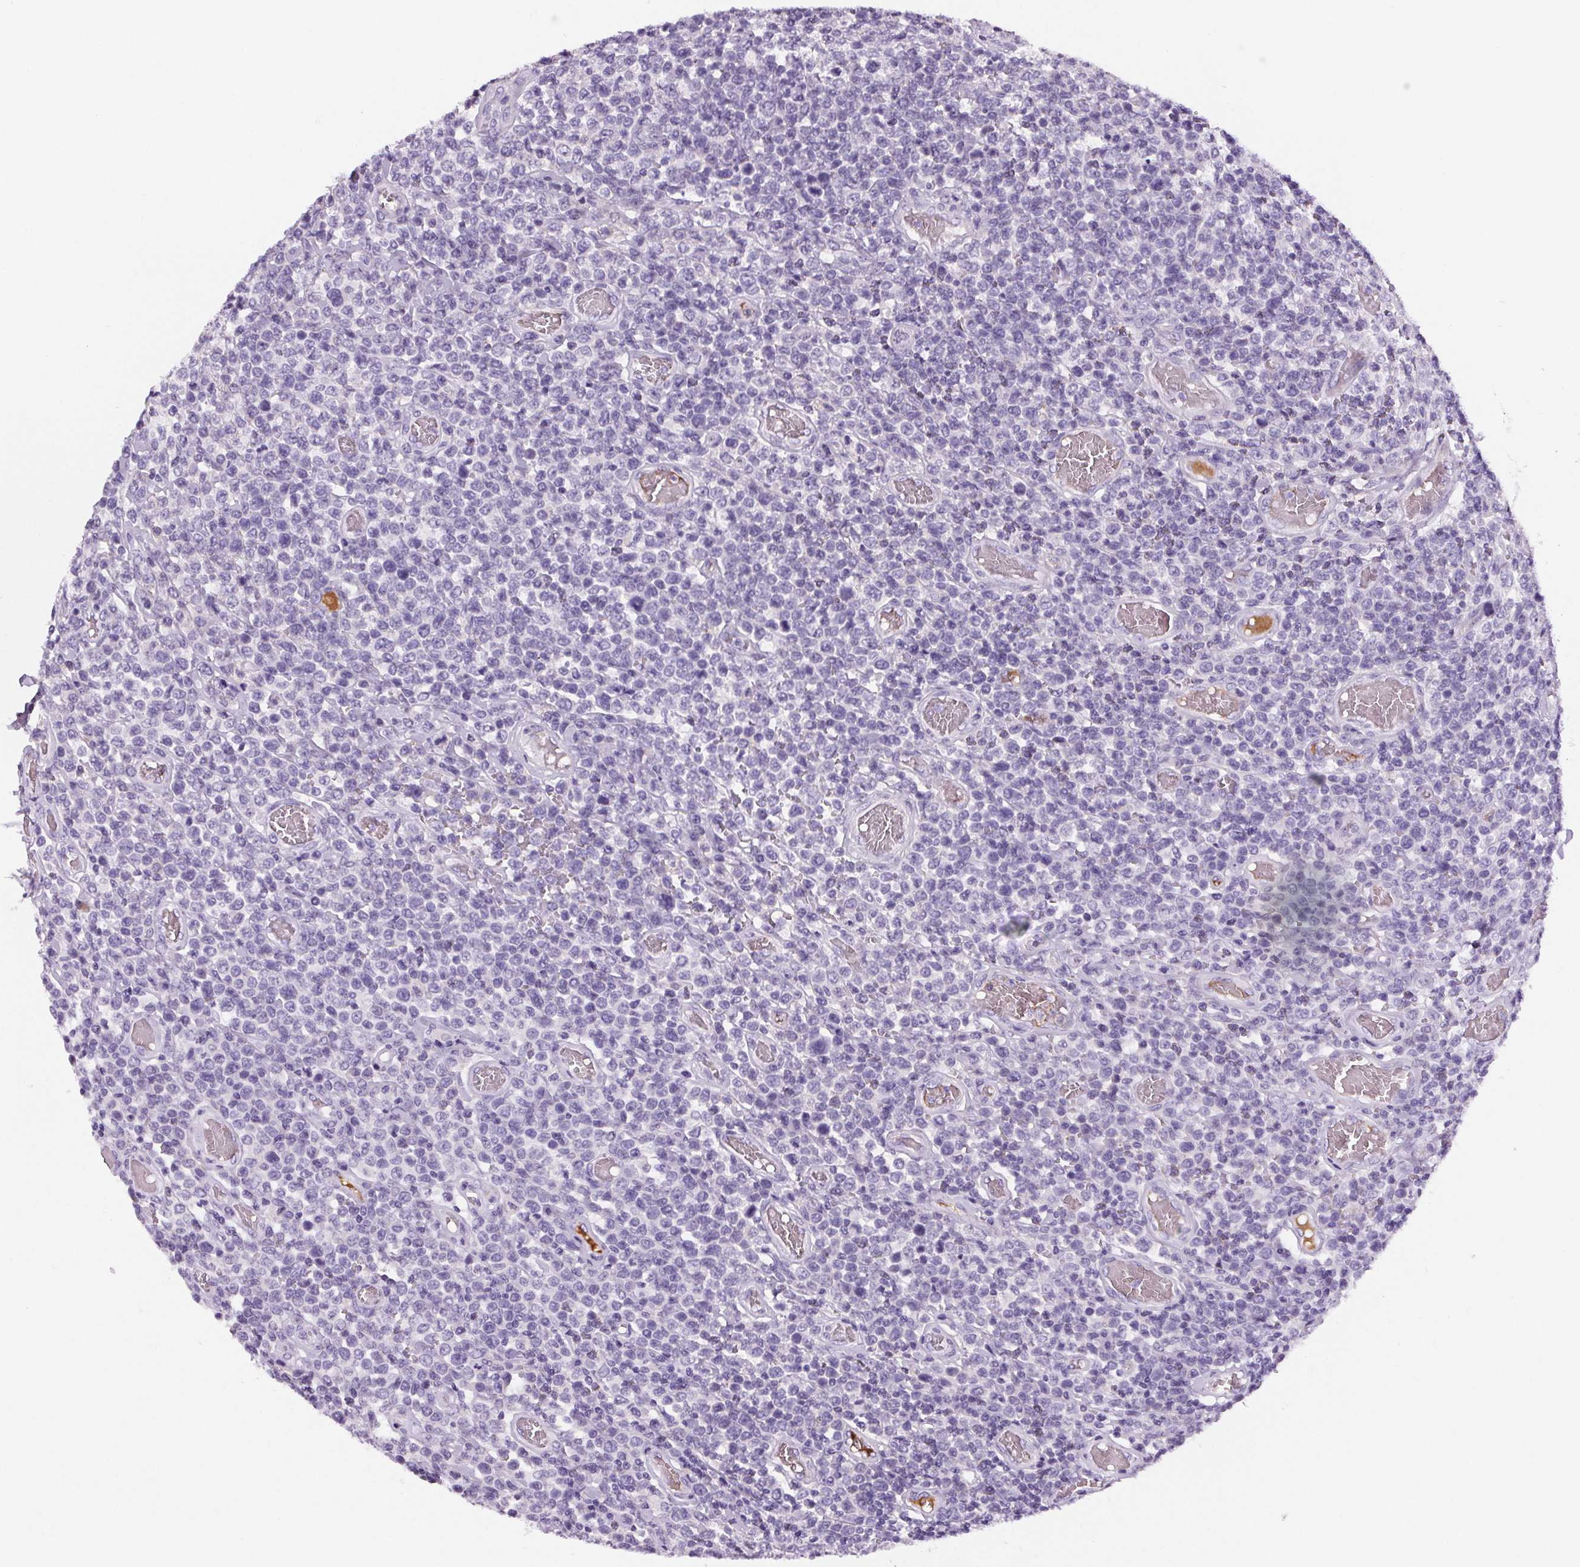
{"staining": {"intensity": "negative", "quantity": "none", "location": "none"}, "tissue": "lymphoma", "cell_type": "Tumor cells", "image_type": "cancer", "snomed": [{"axis": "morphology", "description": "Malignant lymphoma, non-Hodgkin's type, High grade"}, {"axis": "topography", "description": "Soft tissue"}], "caption": "There is no significant expression in tumor cells of lymphoma.", "gene": "CD5L", "patient": {"sex": "female", "age": 56}}